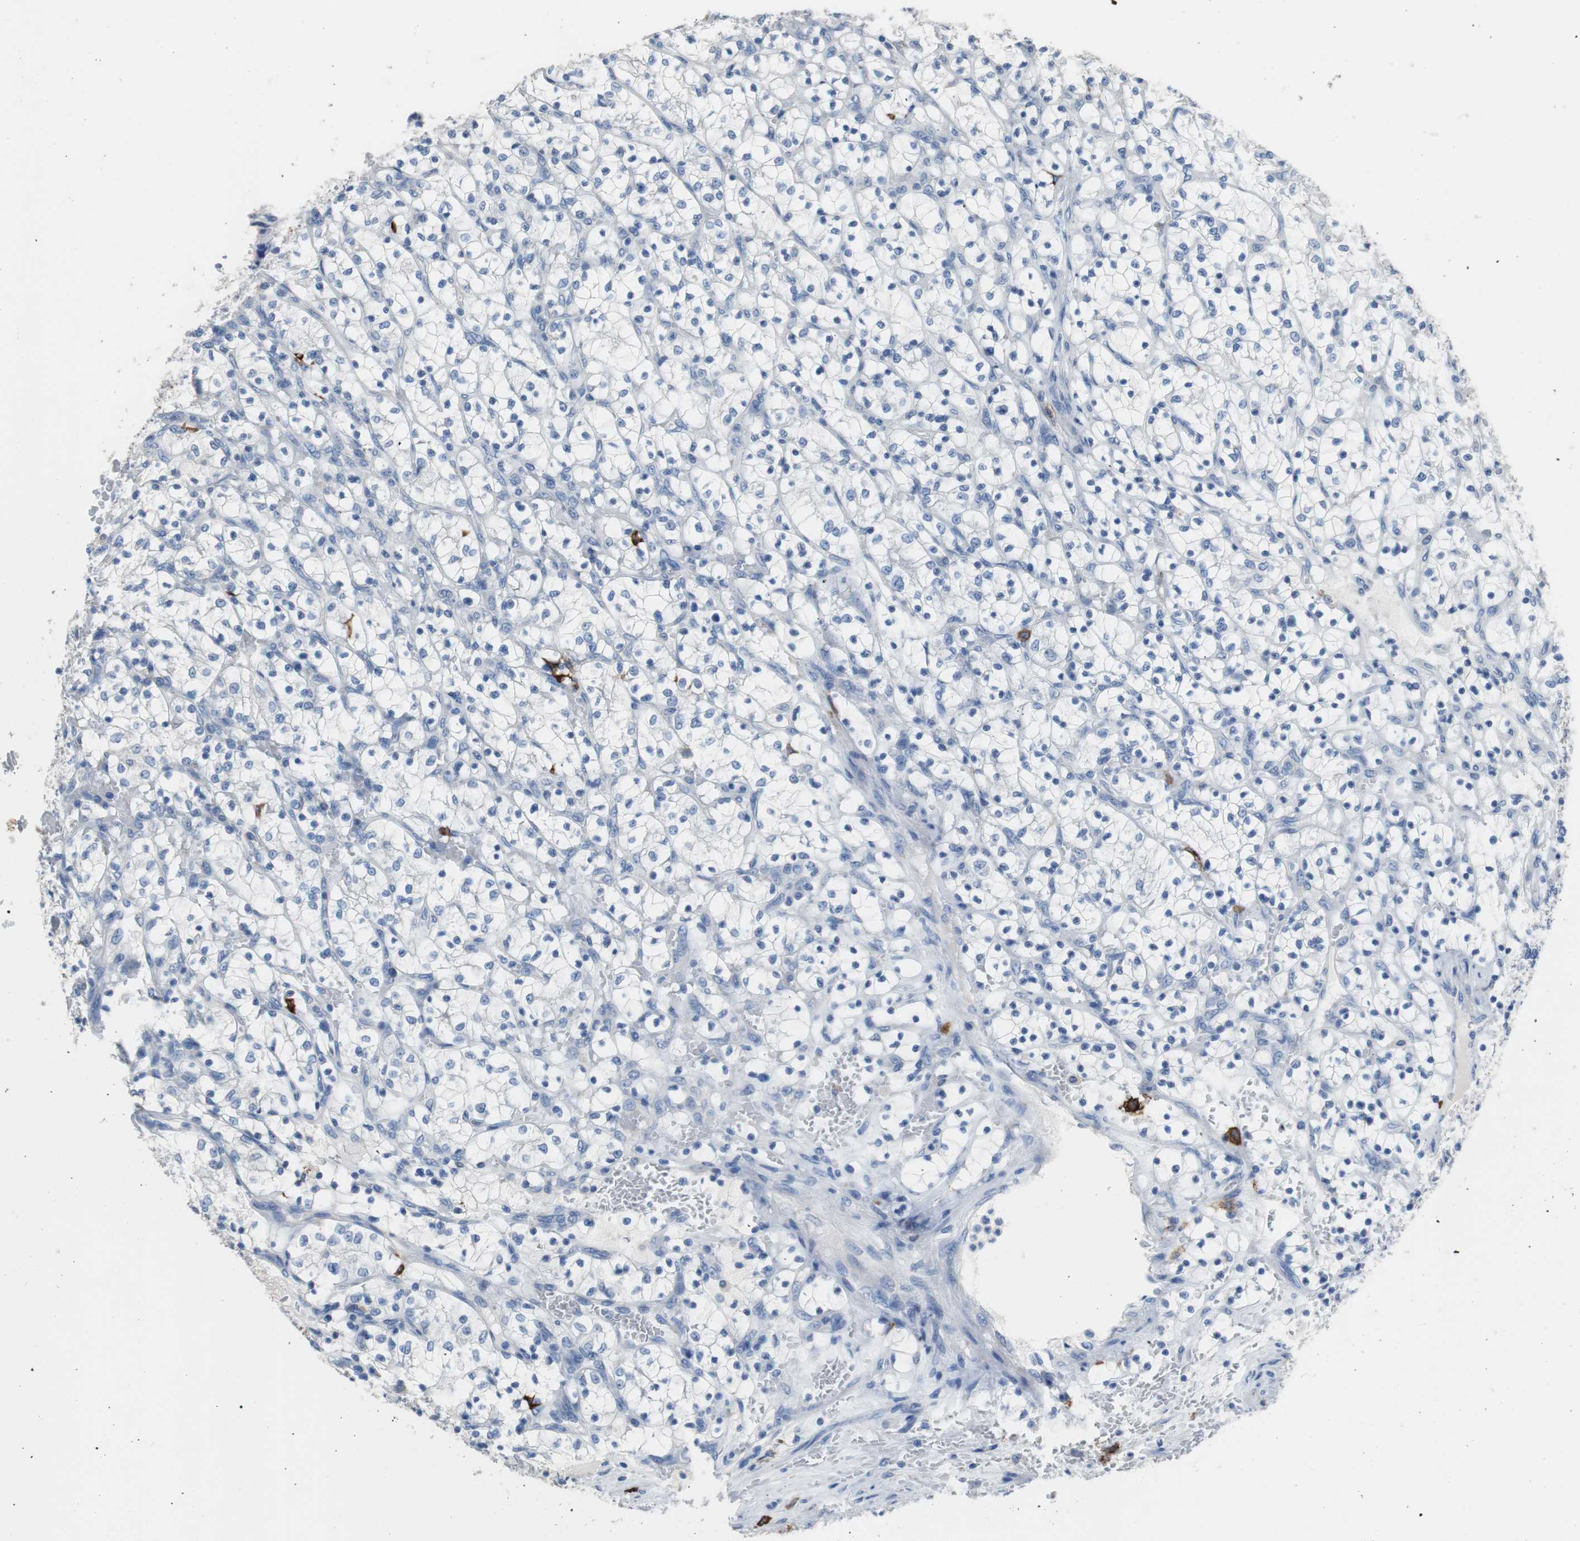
{"staining": {"intensity": "negative", "quantity": "none", "location": "none"}, "tissue": "renal cancer", "cell_type": "Tumor cells", "image_type": "cancer", "snomed": [{"axis": "morphology", "description": "Adenocarcinoma, NOS"}, {"axis": "topography", "description": "Kidney"}], "caption": "Tumor cells show no significant protein staining in renal adenocarcinoma. (Brightfield microscopy of DAB (3,3'-diaminobenzidine) immunohistochemistry at high magnification).", "gene": "FCGR2B", "patient": {"sex": "female", "age": 69}}